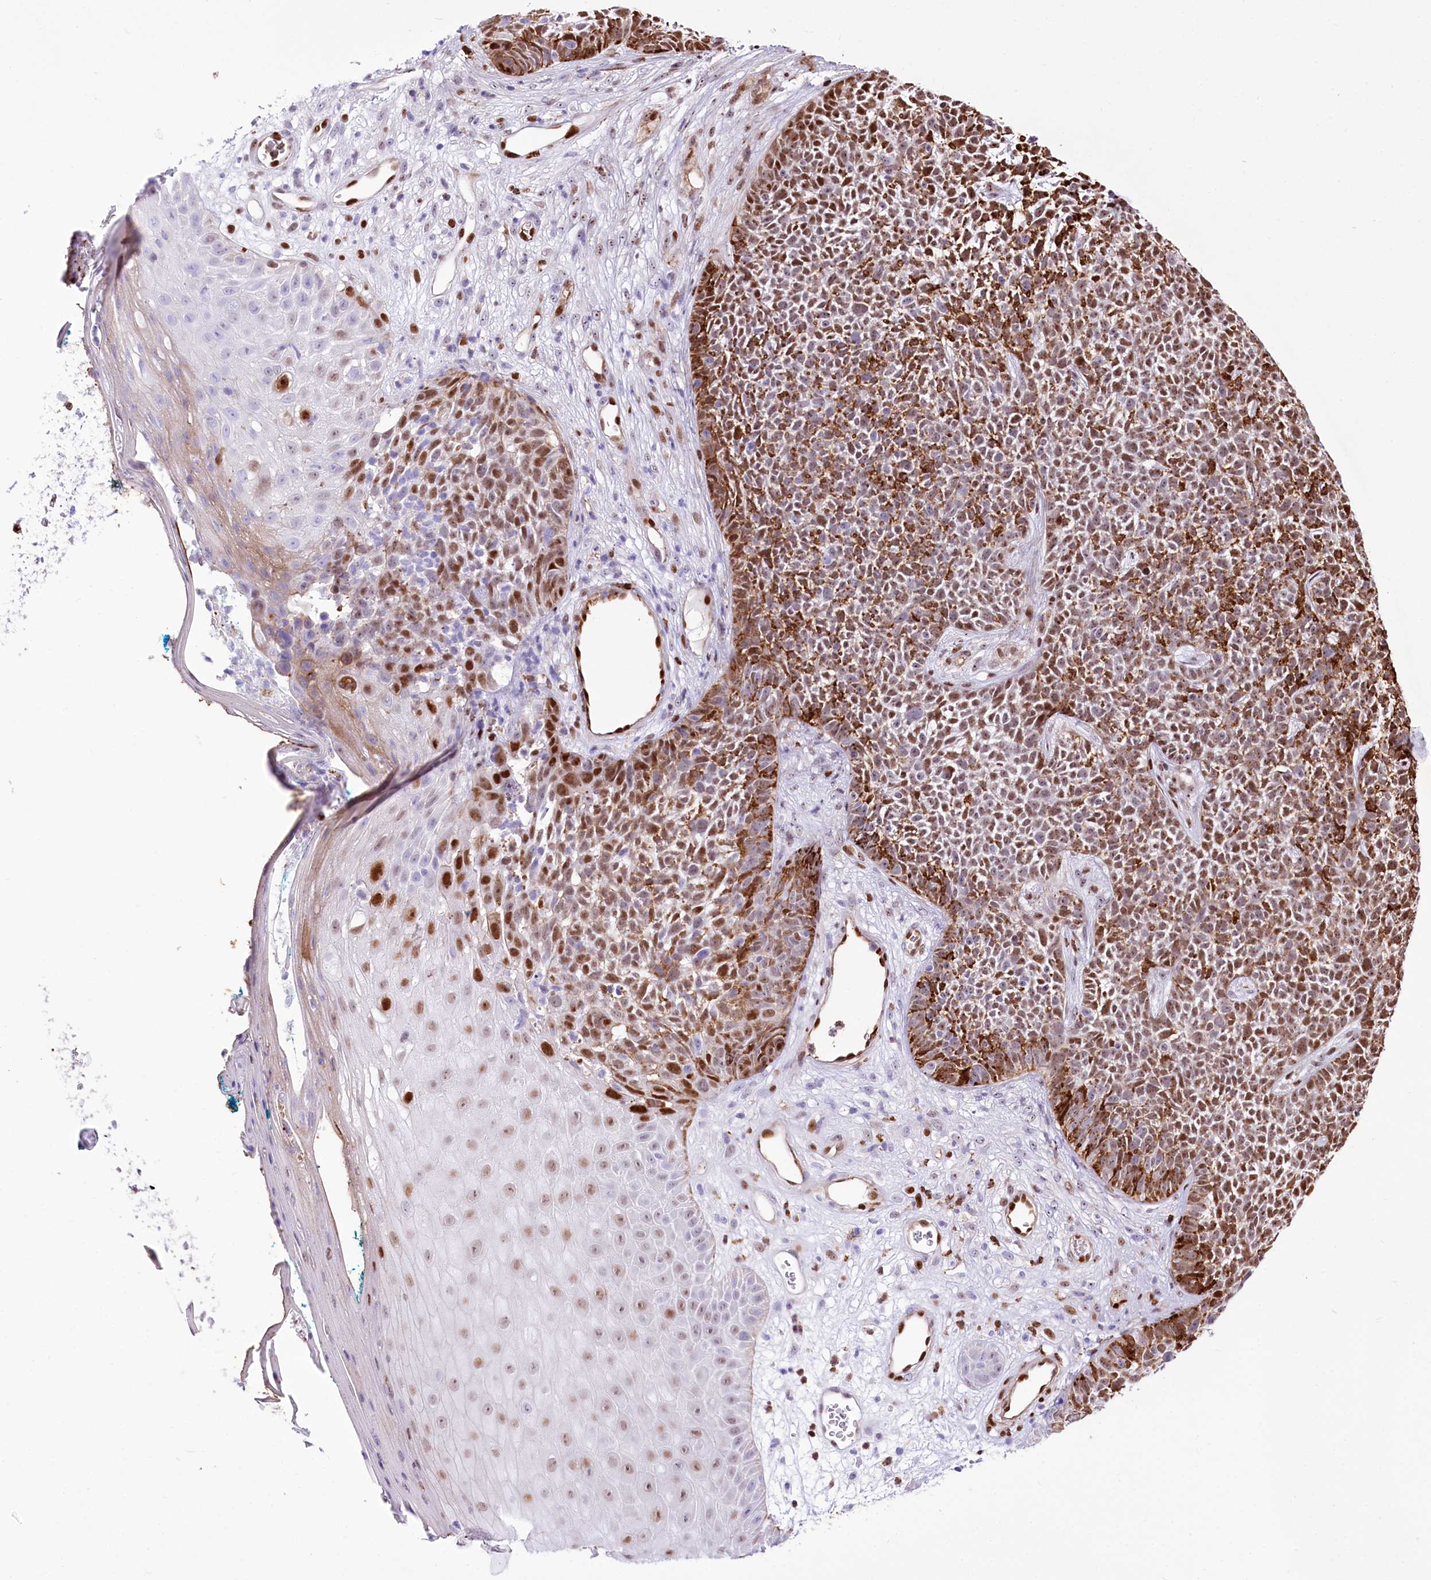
{"staining": {"intensity": "moderate", "quantity": ">75%", "location": "cytoplasmic/membranous,nuclear"}, "tissue": "skin cancer", "cell_type": "Tumor cells", "image_type": "cancer", "snomed": [{"axis": "morphology", "description": "Basal cell carcinoma"}, {"axis": "topography", "description": "Skin"}], "caption": "Protein expression analysis of basal cell carcinoma (skin) shows moderate cytoplasmic/membranous and nuclear positivity in approximately >75% of tumor cells.", "gene": "PTMS", "patient": {"sex": "female", "age": 84}}